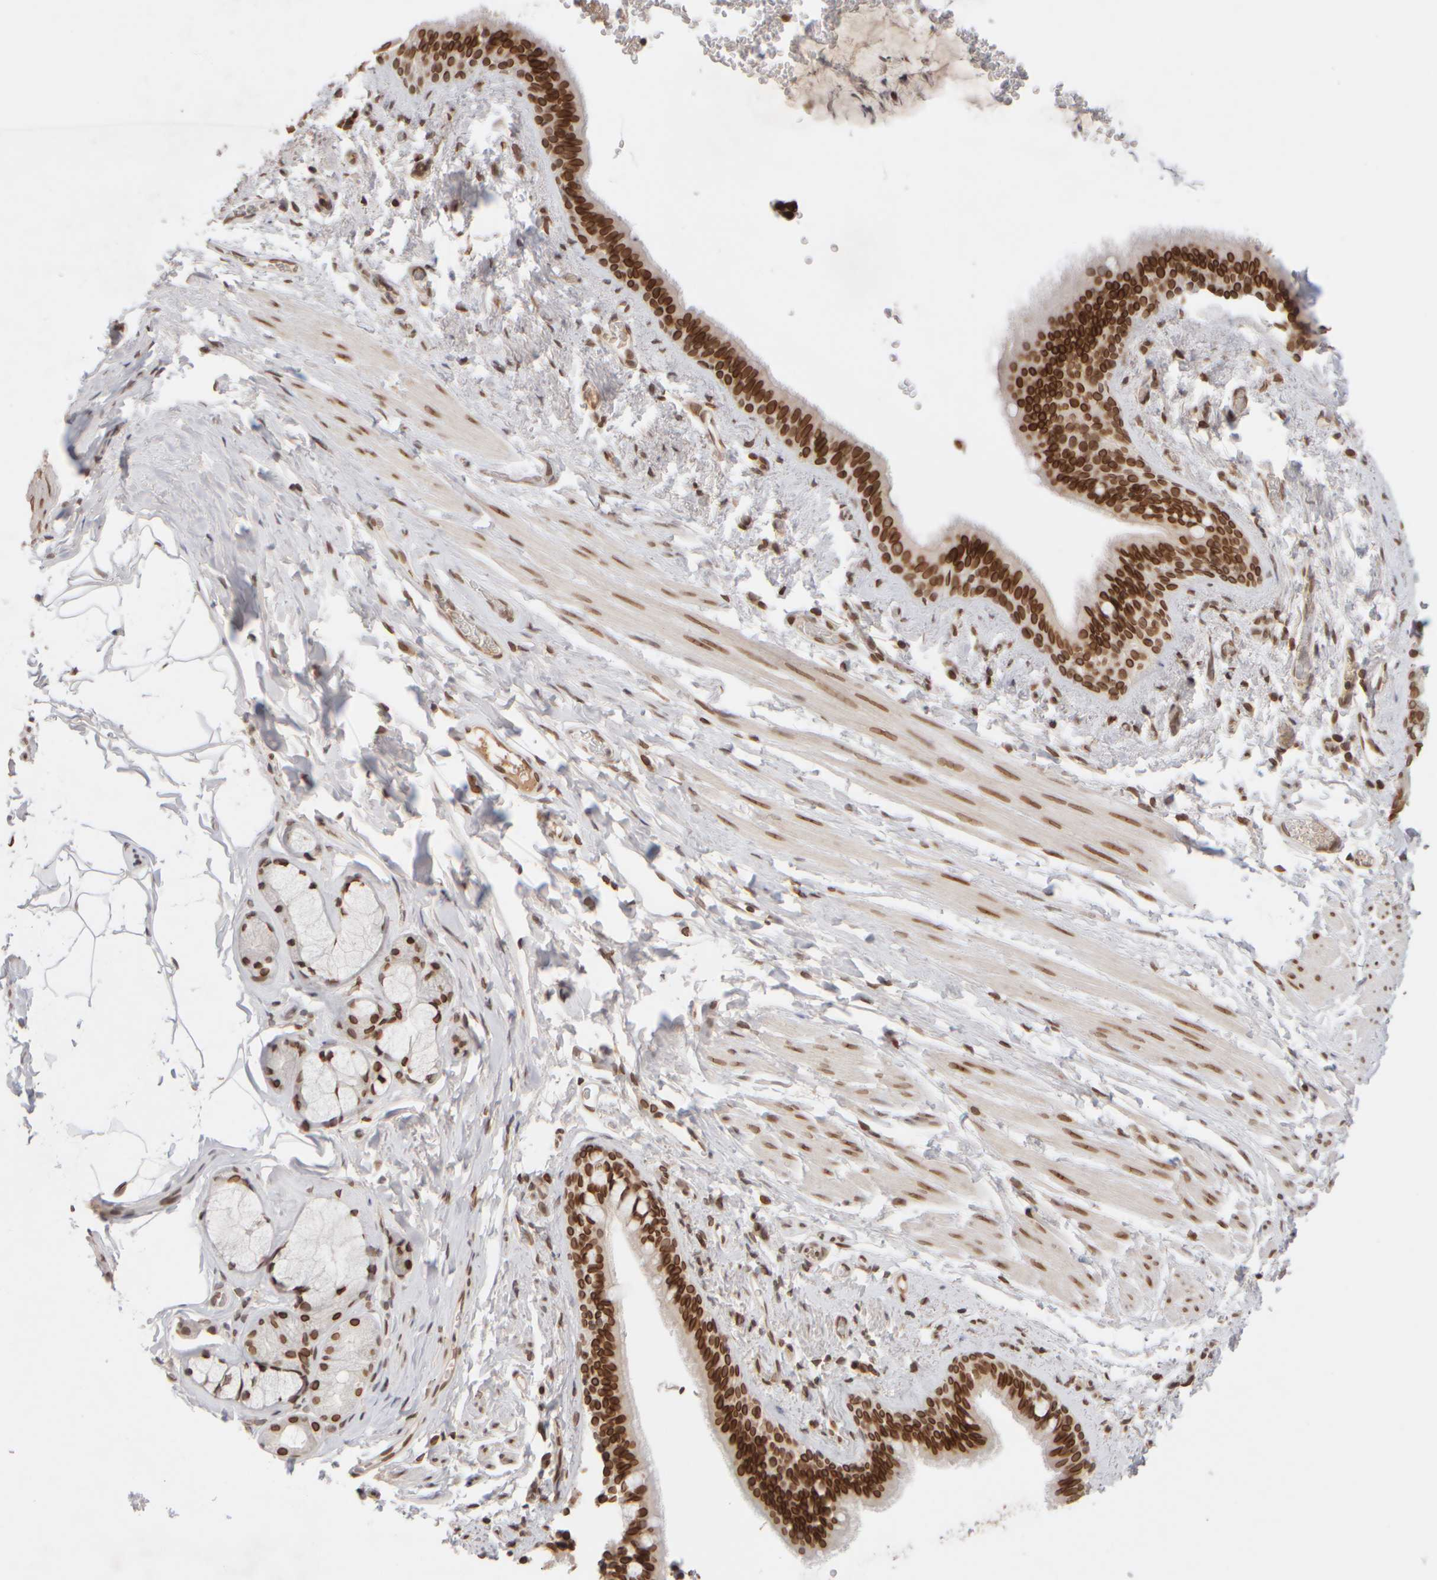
{"staining": {"intensity": "strong", "quantity": ">75%", "location": "cytoplasmic/membranous,nuclear"}, "tissue": "bronchus", "cell_type": "Respiratory epithelial cells", "image_type": "normal", "snomed": [{"axis": "morphology", "description": "Normal tissue, NOS"}, {"axis": "topography", "description": "Cartilage tissue"}, {"axis": "topography", "description": "Bronchus"}, {"axis": "topography", "description": "Lung"}], "caption": "Strong cytoplasmic/membranous,nuclear expression for a protein is seen in about >75% of respiratory epithelial cells of unremarkable bronchus using IHC.", "gene": "ZC3HC1", "patient": {"sex": "male", "age": 64}}